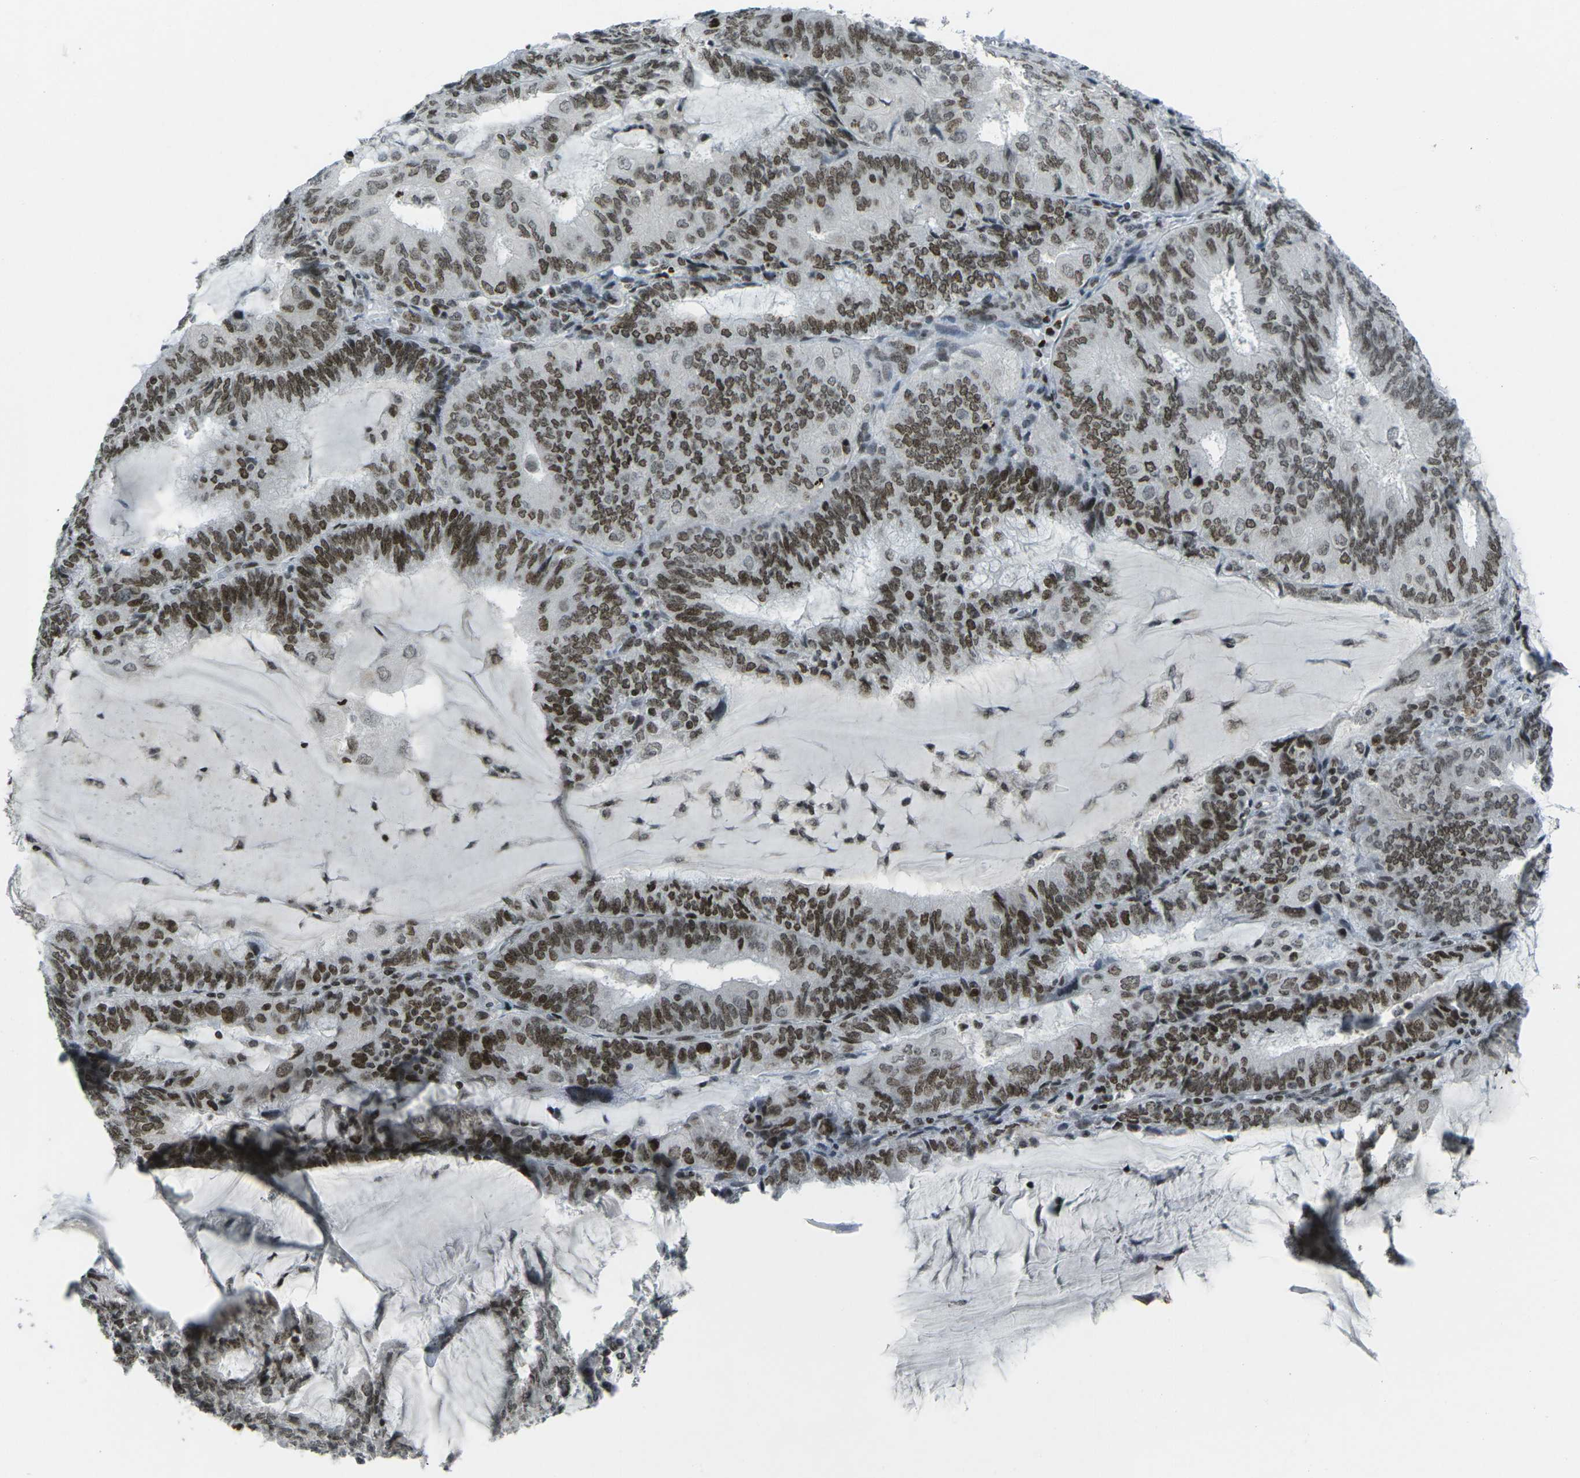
{"staining": {"intensity": "strong", "quantity": ">75%", "location": "nuclear"}, "tissue": "endometrial cancer", "cell_type": "Tumor cells", "image_type": "cancer", "snomed": [{"axis": "morphology", "description": "Adenocarcinoma, NOS"}, {"axis": "topography", "description": "Endometrium"}], "caption": "Immunohistochemical staining of endometrial adenocarcinoma displays strong nuclear protein positivity in about >75% of tumor cells.", "gene": "EME1", "patient": {"sex": "female", "age": 81}}